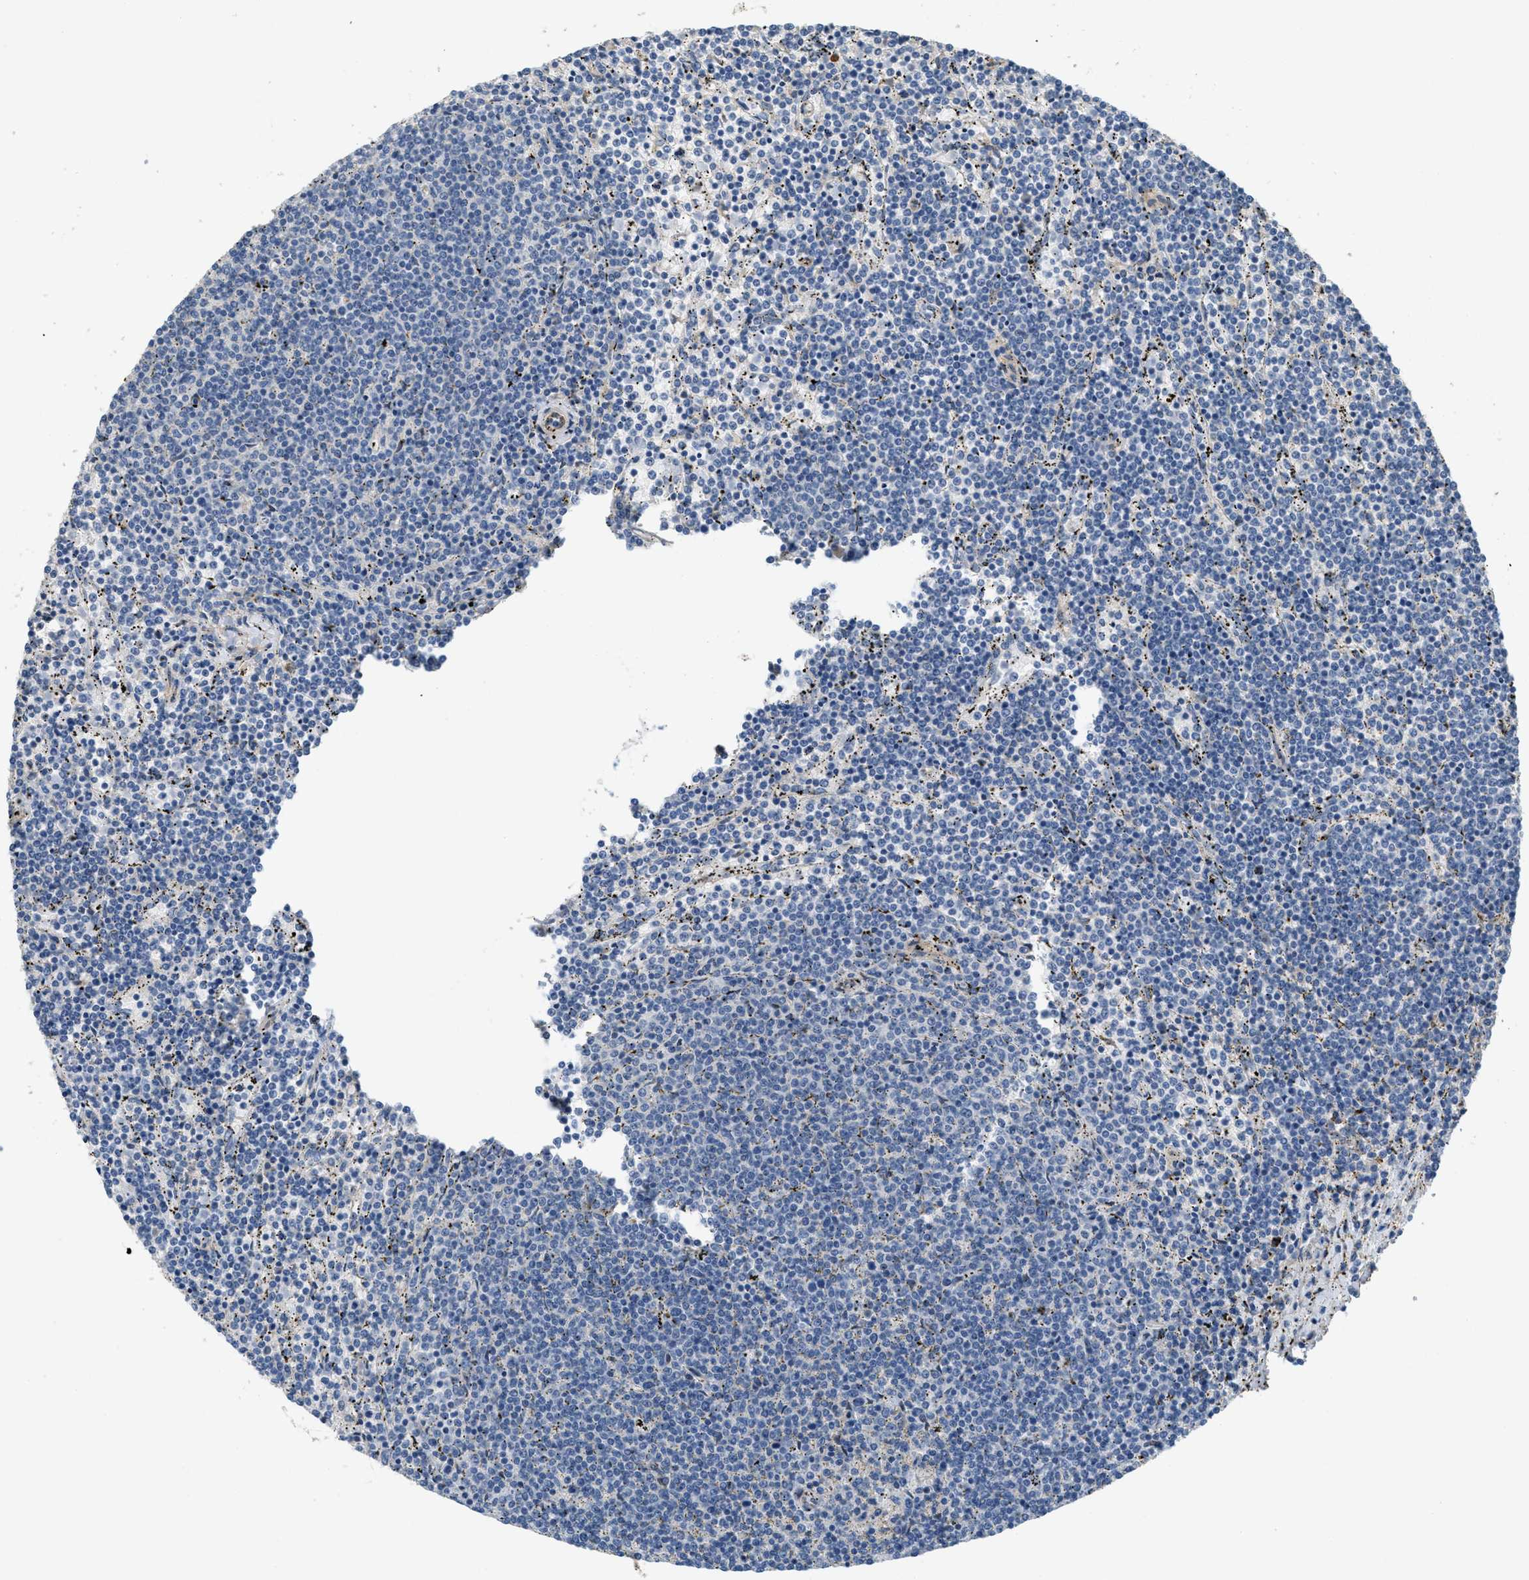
{"staining": {"intensity": "negative", "quantity": "none", "location": "none"}, "tissue": "lymphoma", "cell_type": "Tumor cells", "image_type": "cancer", "snomed": [{"axis": "morphology", "description": "Malignant lymphoma, non-Hodgkin's type, Low grade"}, {"axis": "topography", "description": "Spleen"}], "caption": "Human lymphoma stained for a protein using immunohistochemistry shows no staining in tumor cells.", "gene": "ADCY5", "patient": {"sex": "female", "age": 50}}